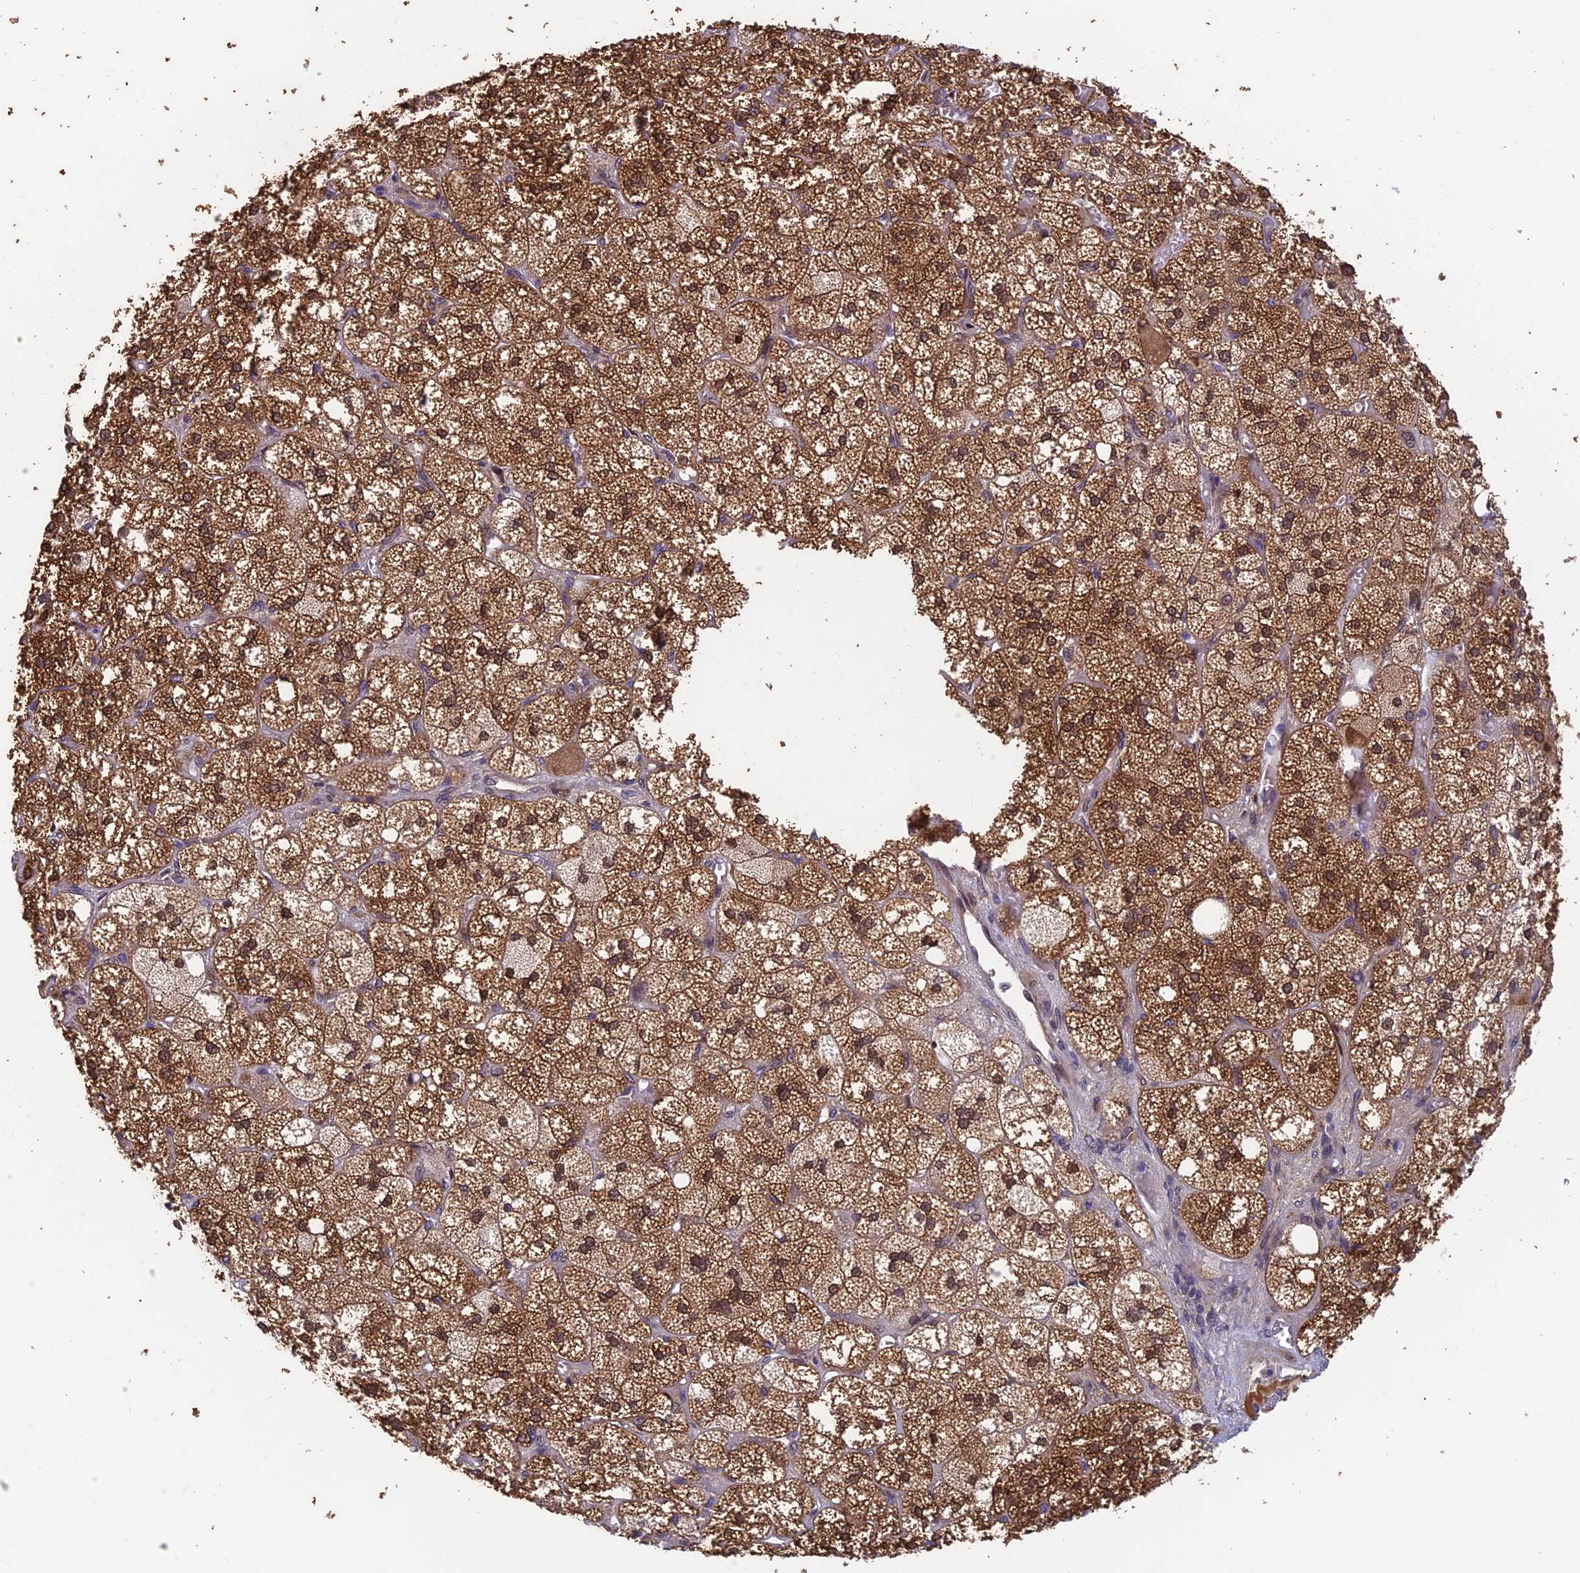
{"staining": {"intensity": "strong", "quantity": "25%-75%", "location": "cytoplasmic/membranous"}, "tissue": "adrenal gland", "cell_type": "Glandular cells", "image_type": "normal", "snomed": [{"axis": "morphology", "description": "Normal tissue, NOS"}, {"axis": "topography", "description": "Adrenal gland"}], "caption": "Immunohistochemistry (IHC) staining of unremarkable adrenal gland, which shows high levels of strong cytoplasmic/membranous staining in about 25%-75% of glandular cells indicating strong cytoplasmic/membranous protein staining. The staining was performed using DAB (brown) for protein detection and nuclei were counterstained in hematoxylin (blue).", "gene": "CCDC15", "patient": {"sex": "male", "age": 61}}